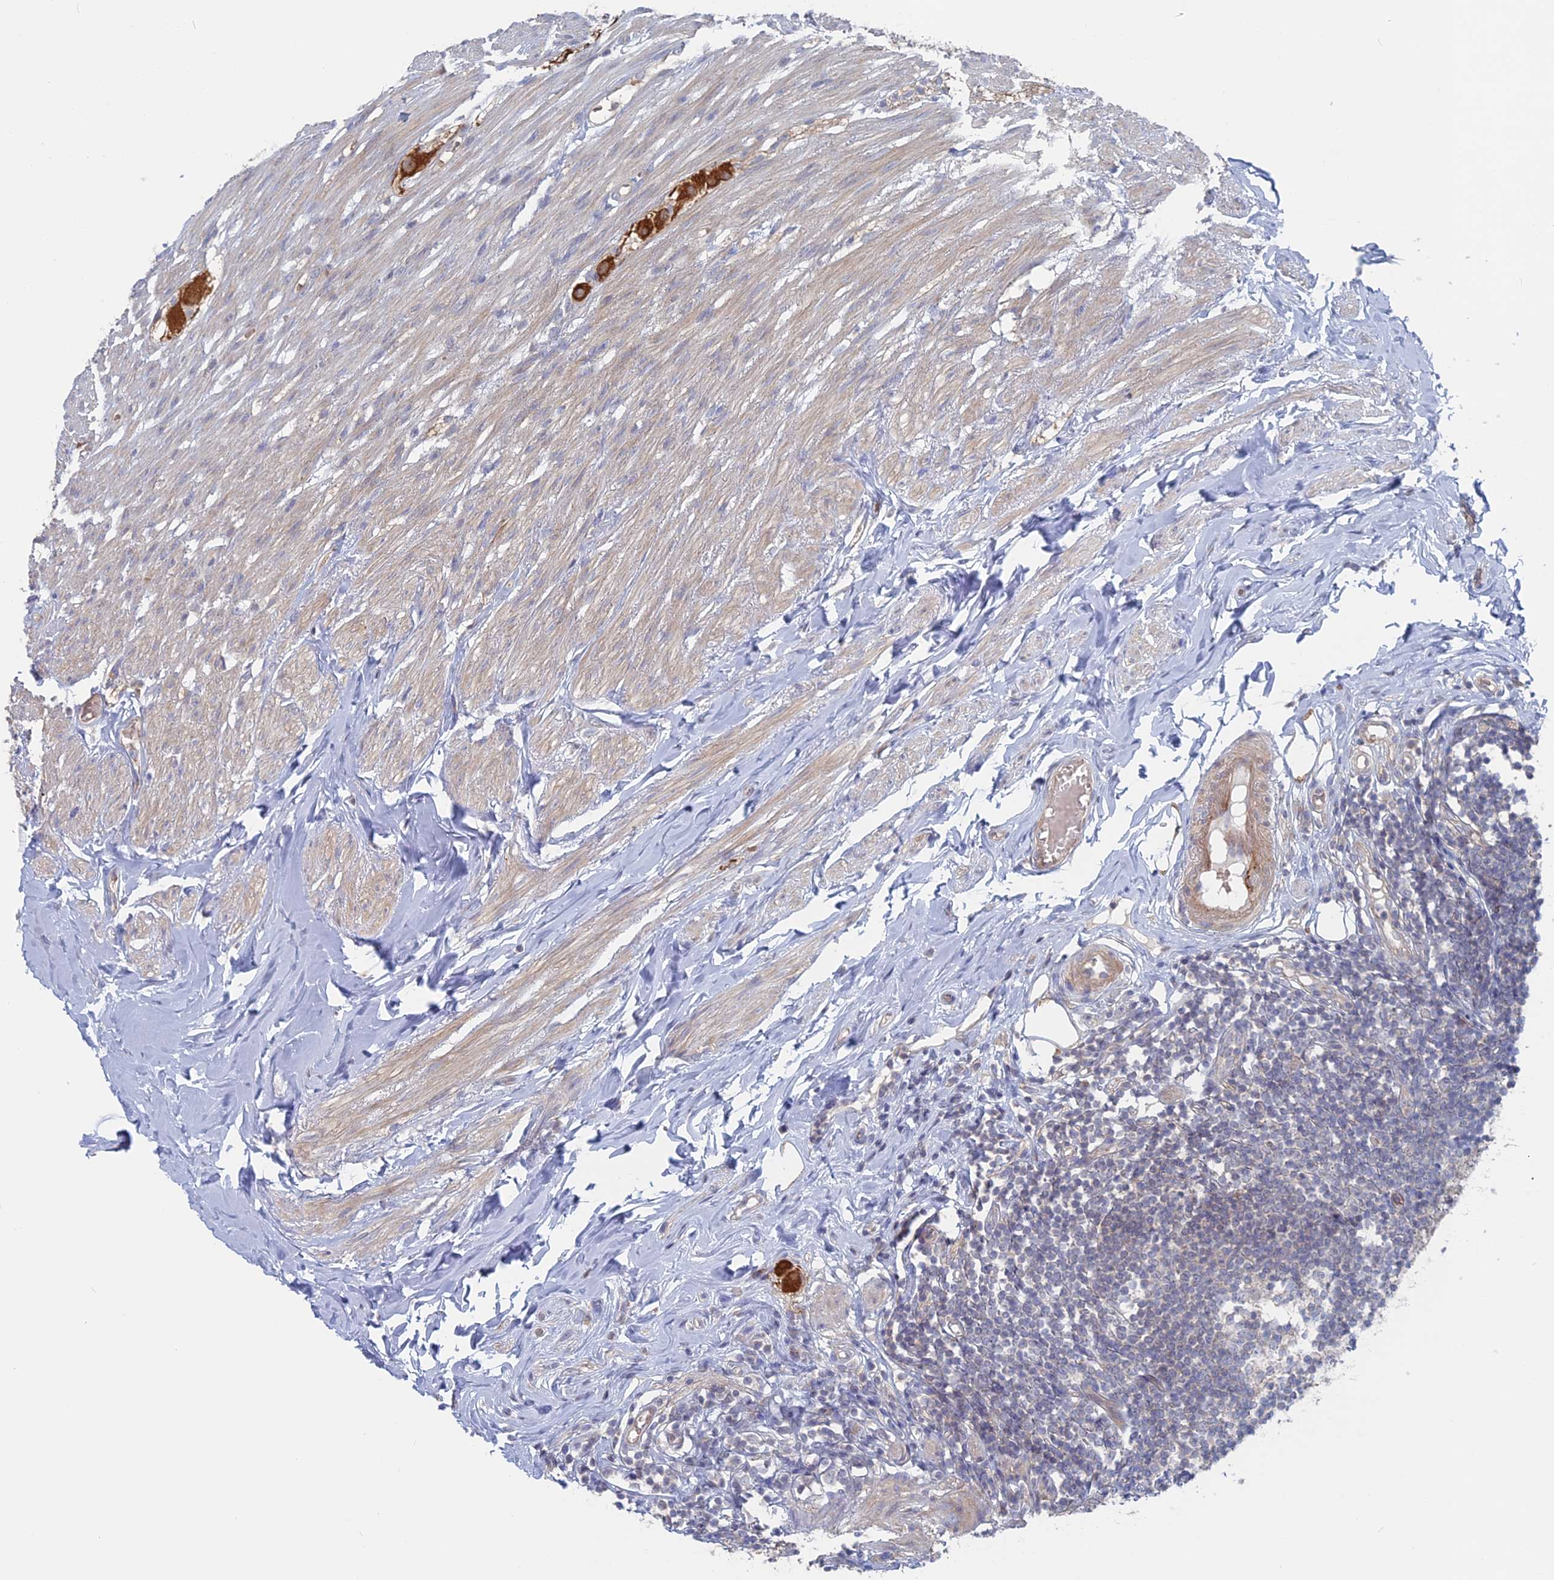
{"staining": {"intensity": "moderate", "quantity": "<25%", "location": "cytoplasmic/membranous"}, "tissue": "appendix", "cell_type": "Glandular cells", "image_type": "normal", "snomed": [{"axis": "morphology", "description": "Normal tissue, NOS"}, {"axis": "topography", "description": "Appendix"}], "caption": "This micrograph reveals immunohistochemistry (IHC) staining of benign human appendix, with low moderate cytoplasmic/membranous staining in about <25% of glandular cells.", "gene": "TBC1D30", "patient": {"sex": "female", "age": 62}}